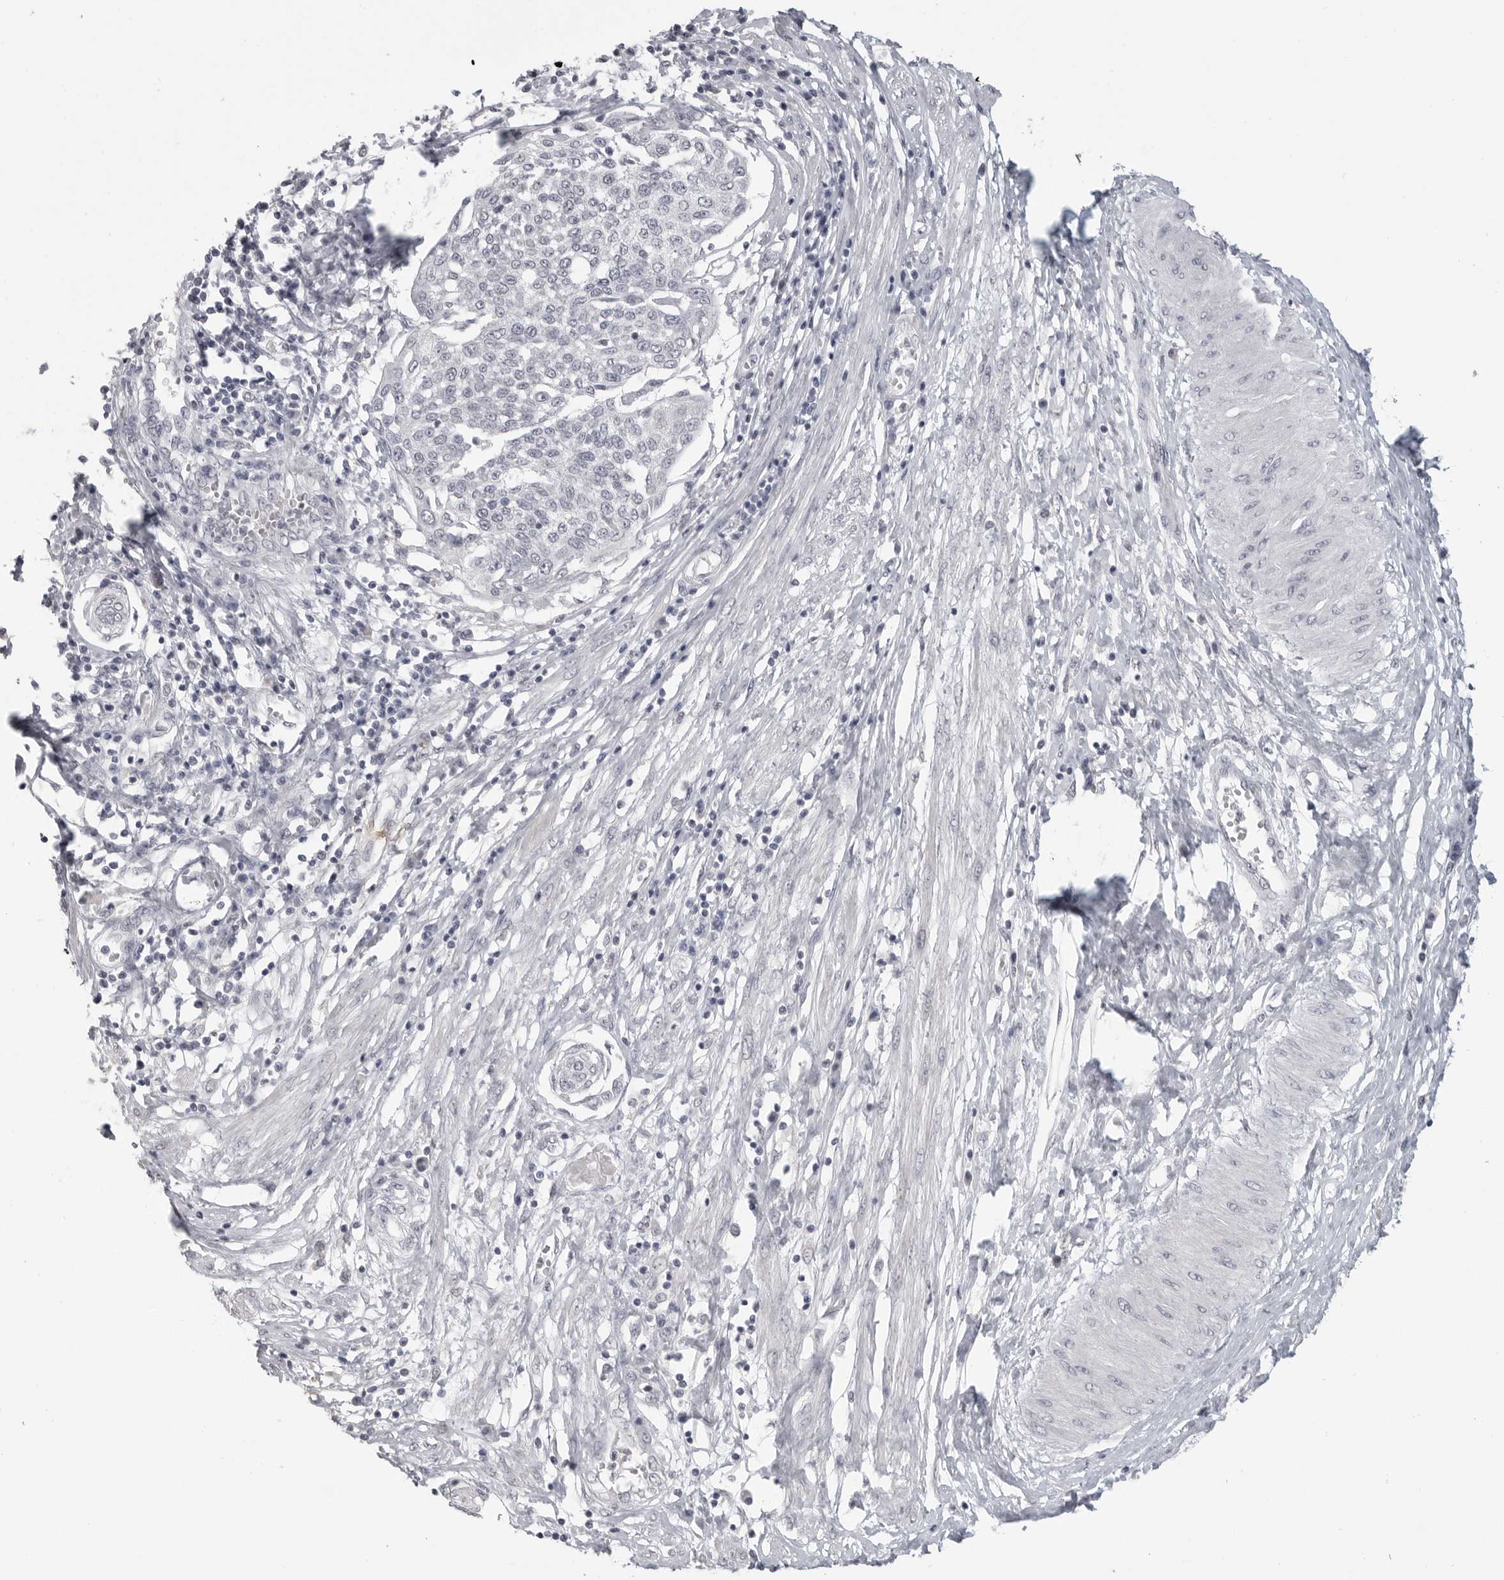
{"staining": {"intensity": "negative", "quantity": "none", "location": "none"}, "tissue": "cervical cancer", "cell_type": "Tumor cells", "image_type": "cancer", "snomed": [{"axis": "morphology", "description": "Squamous cell carcinoma, NOS"}, {"axis": "topography", "description": "Cervix"}], "caption": "This image is of cervical squamous cell carcinoma stained with IHC to label a protein in brown with the nuclei are counter-stained blue. There is no positivity in tumor cells.", "gene": "PRSS1", "patient": {"sex": "female", "age": 34}}